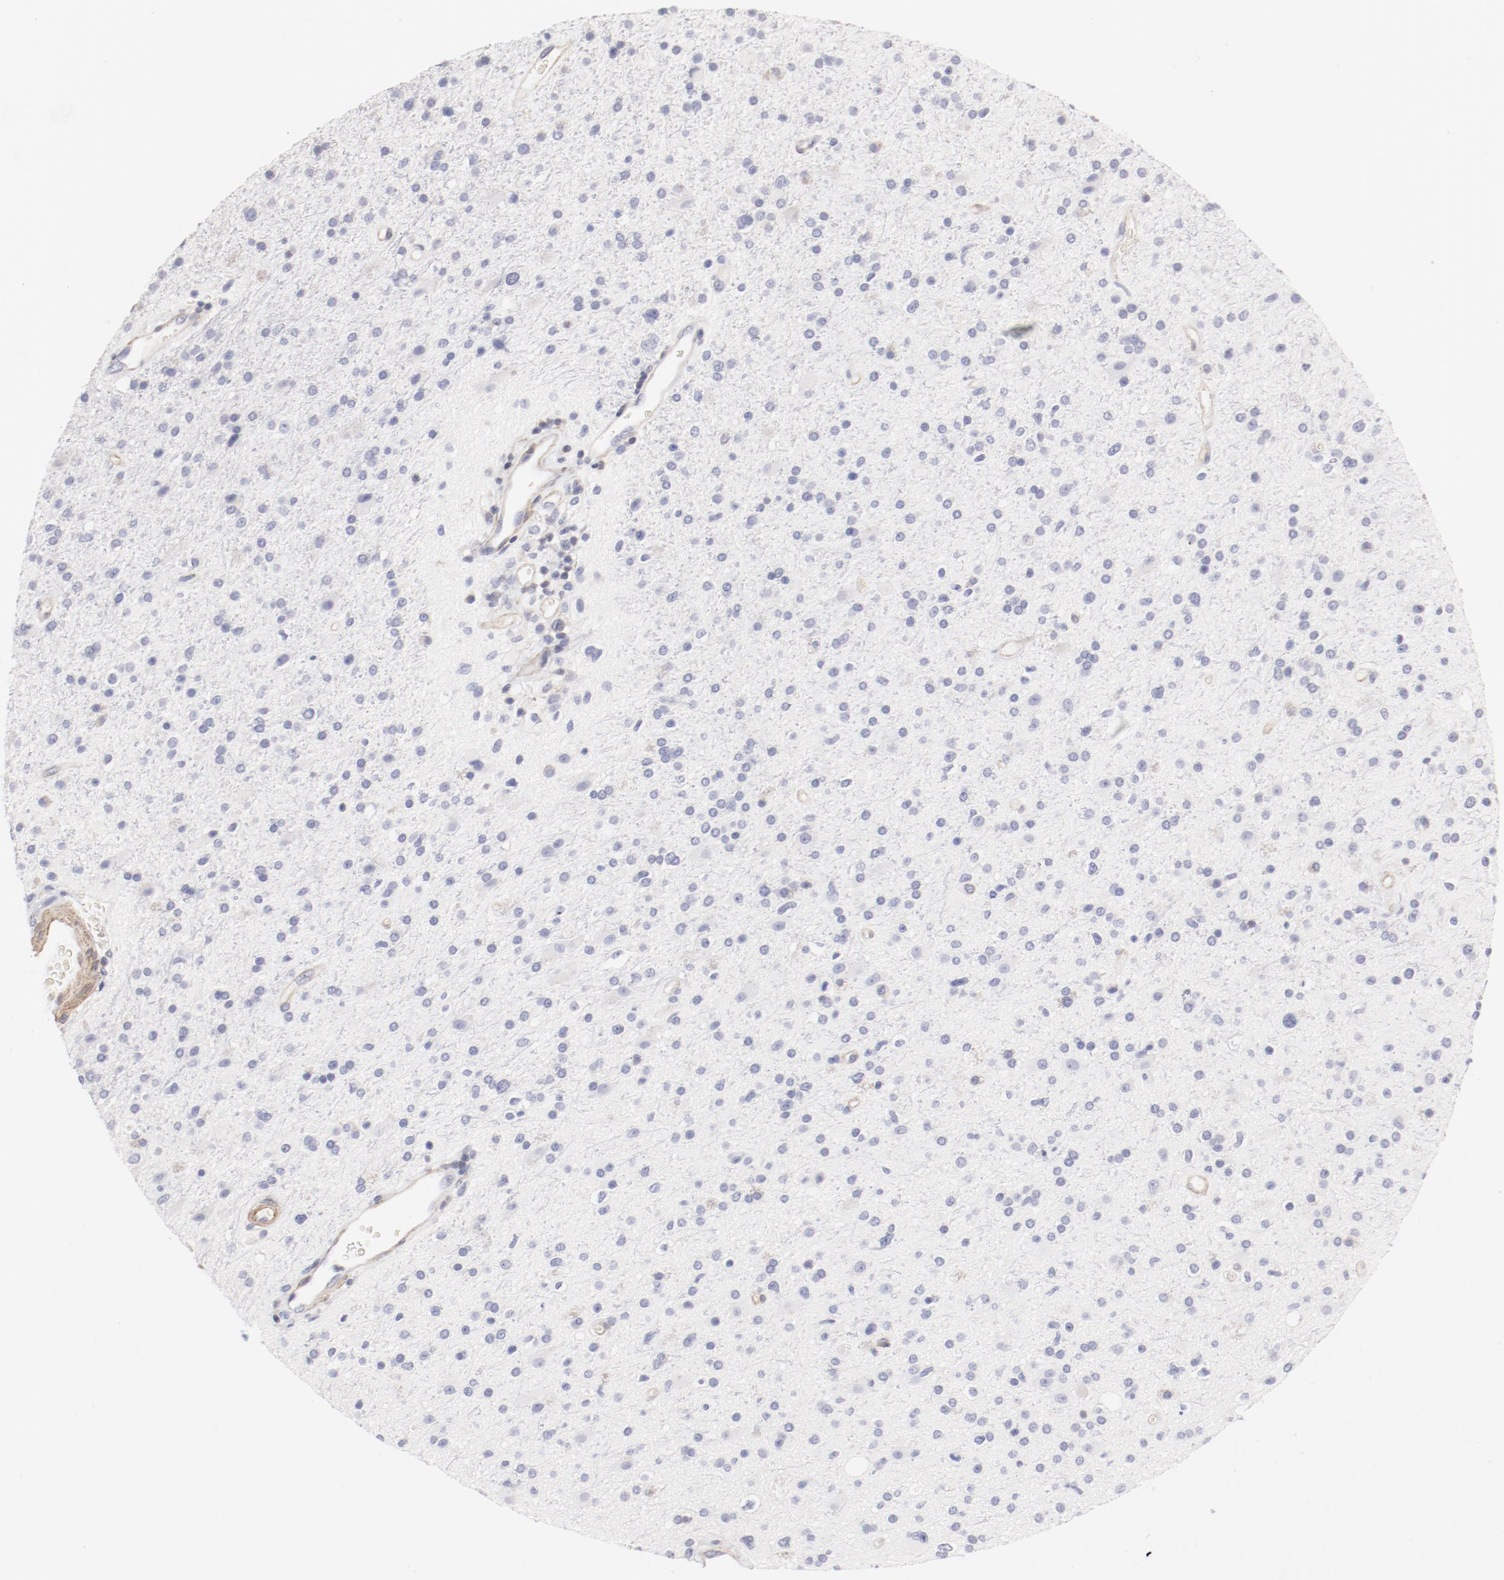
{"staining": {"intensity": "negative", "quantity": "none", "location": "none"}, "tissue": "glioma", "cell_type": "Tumor cells", "image_type": "cancer", "snomed": [{"axis": "morphology", "description": "Glioma, malignant, High grade"}, {"axis": "topography", "description": "Brain"}], "caption": "IHC photomicrograph of neoplastic tissue: human glioma stained with DAB exhibits no significant protein staining in tumor cells. (Brightfield microscopy of DAB (3,3'-diaminobenzidine) immunohistochemistry at high magnification).", "gene": "LAX1", "patient": {"sex": "male", "age": 33}}